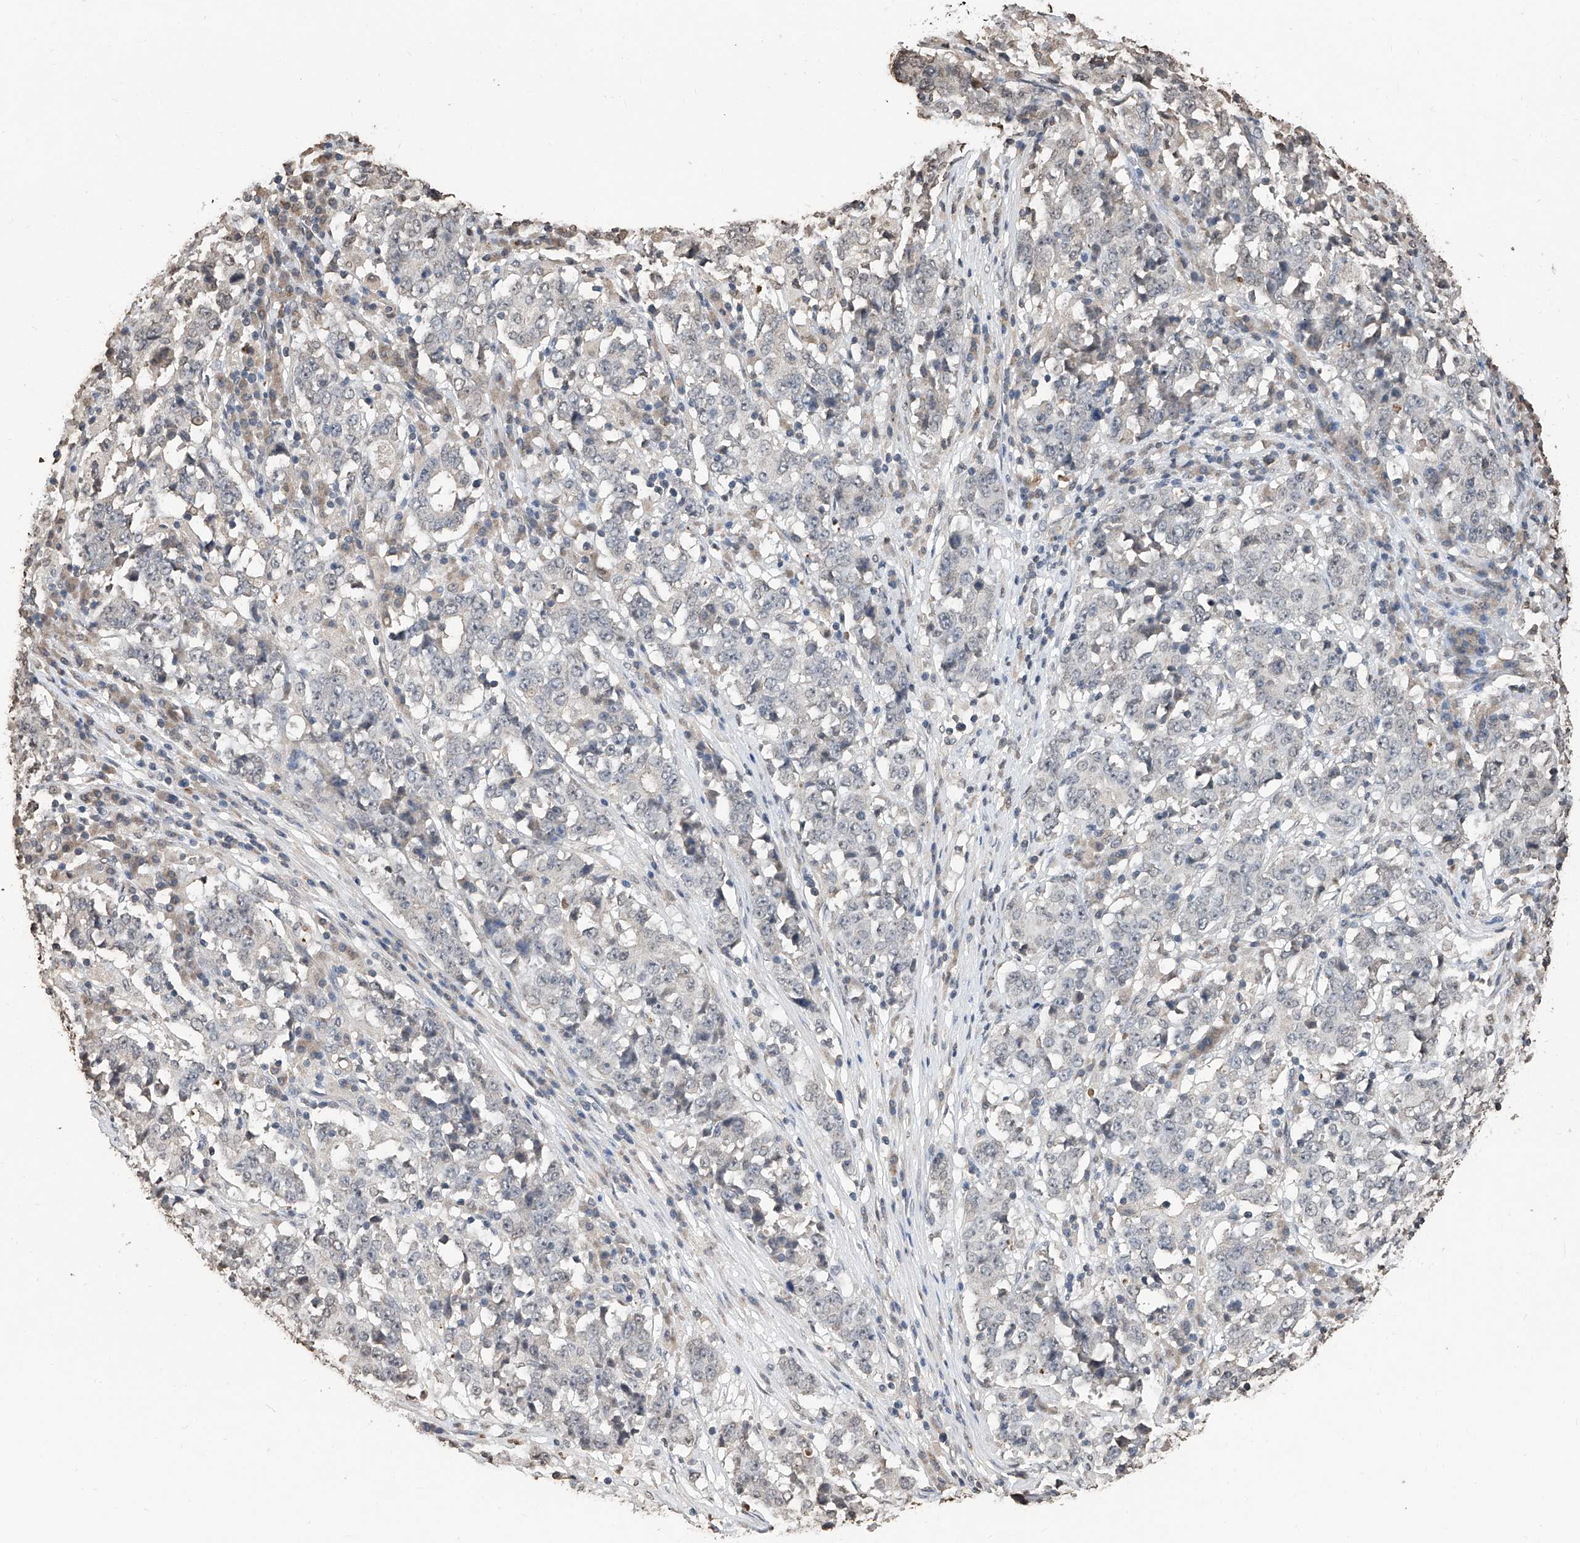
{"staining": {"intensity": "negative", "quantity": "none", "location": "none"}, "tissue": "stomach cancer", "cell_type": "Tumor cells", "image_type": "cancer", "snomed": [{"axis": "morphology", "description": "Adenocarcinoma, NOS"}, {"axis": "topography", "description": "Stomach"}], "caption": "IHC image of neoplastic tissue: human adenocarcinoma (stomach) stained with DAB shows no significant protein expression in tumor cells. The staining is performed using DAB brown chromogen with nuclei counter-stained in using hematoxylin.", "gene": "RP9", "patient": {"sex": "male", "age": 59}}